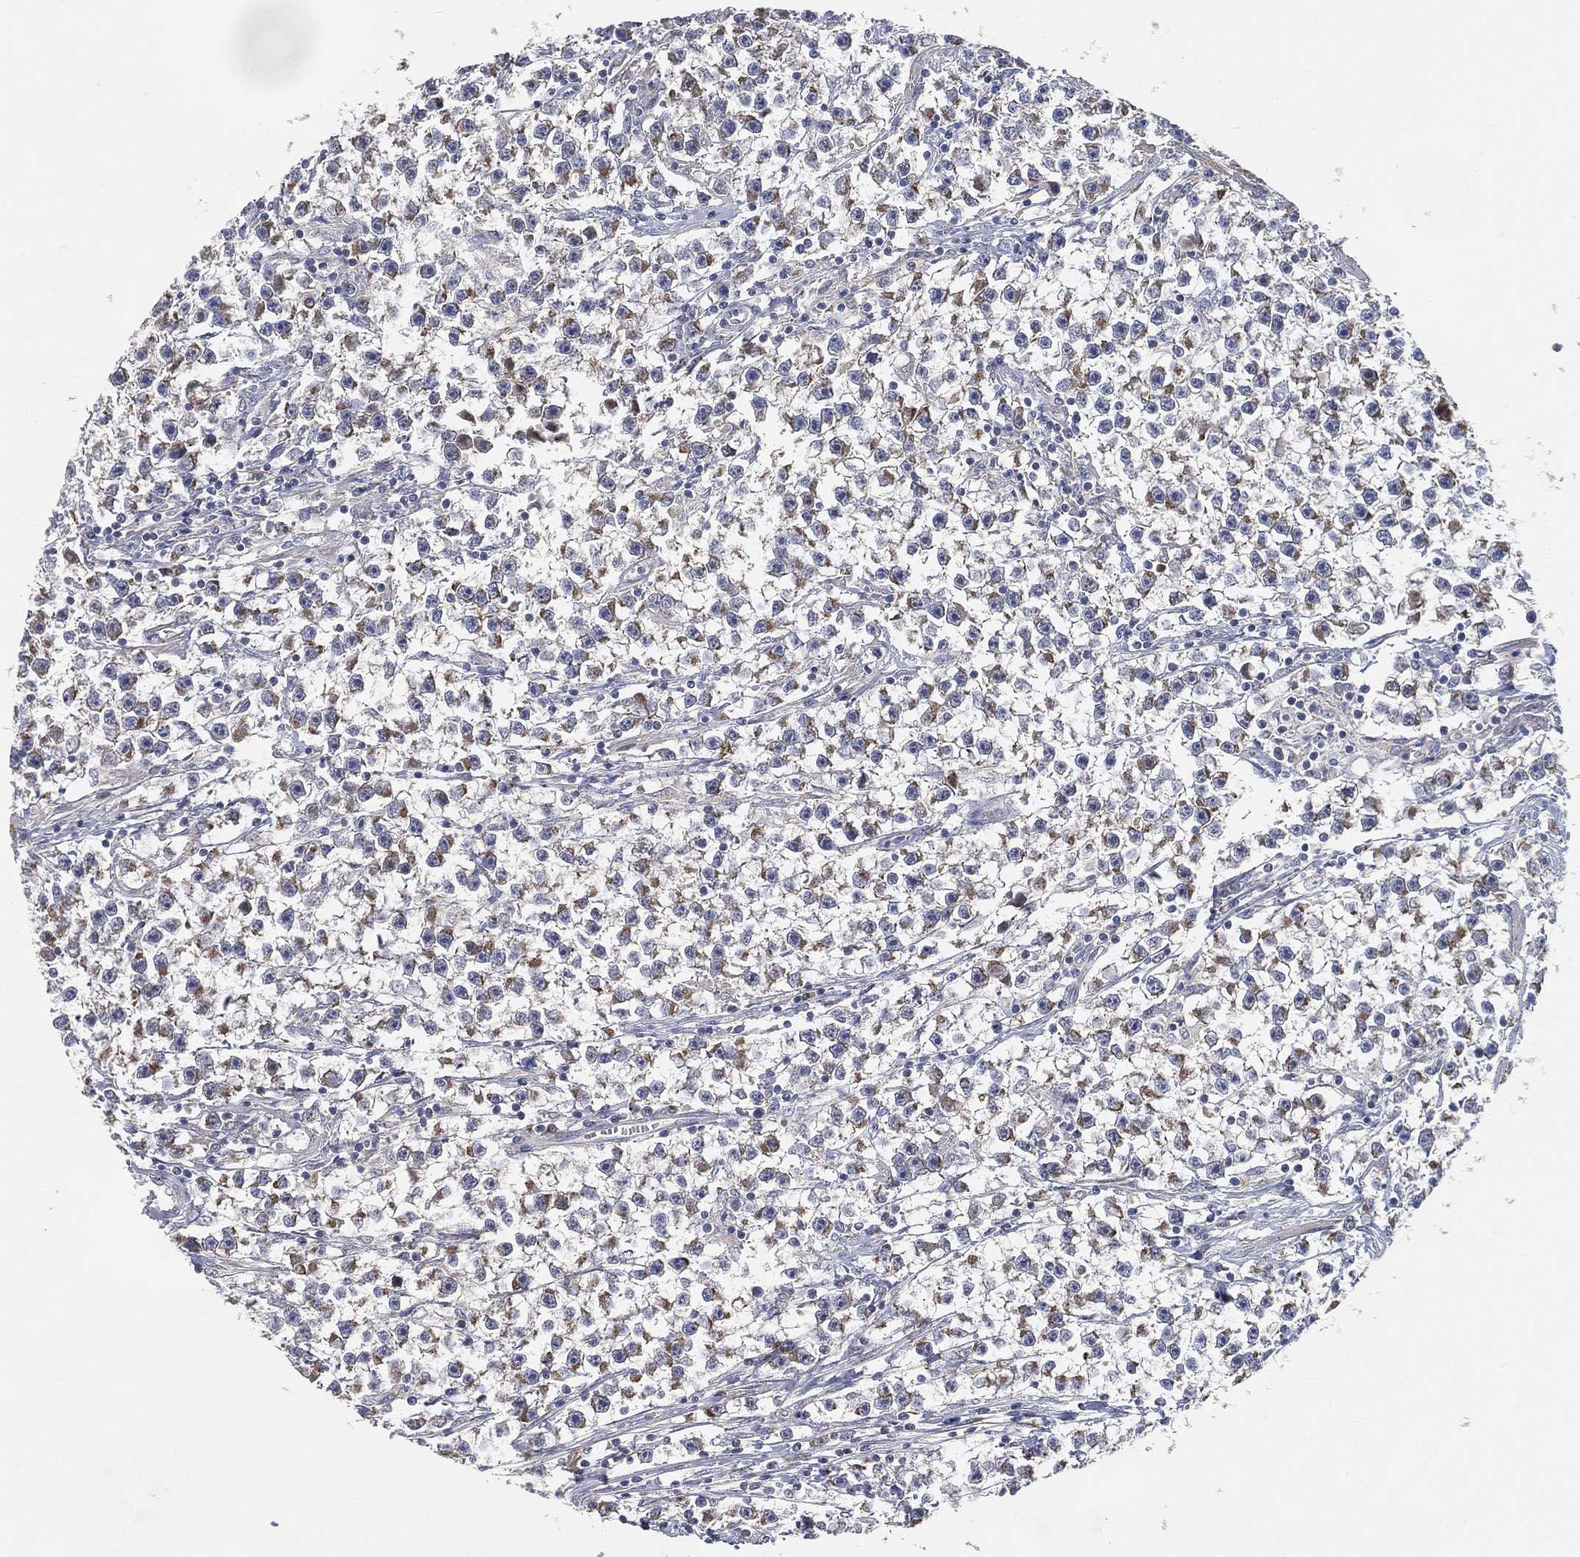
{"staining": {"intensity": "moderate", "quantity": "<25%", "location": "cytoplasmic/membranous"}, "tissue": "testis cancer", "cell_type": "Tumor cells", "image_type": "cancer", "snomed": [{"axis": "morphology", "description": "Seminoma, NOS"}, {"axis": "topography", "description": "Testis"}], "caption": "Tumor cells reveal moderate cytoplasmic/membranous positivity in approximately <25% of cells in seminoma (testis). (DAB (3,3'-diaminobenzidine) IHC with brightfield microscopy, high magnification).", "gene": "CTSL", "patient": {"sex": "male", "age": 59}}